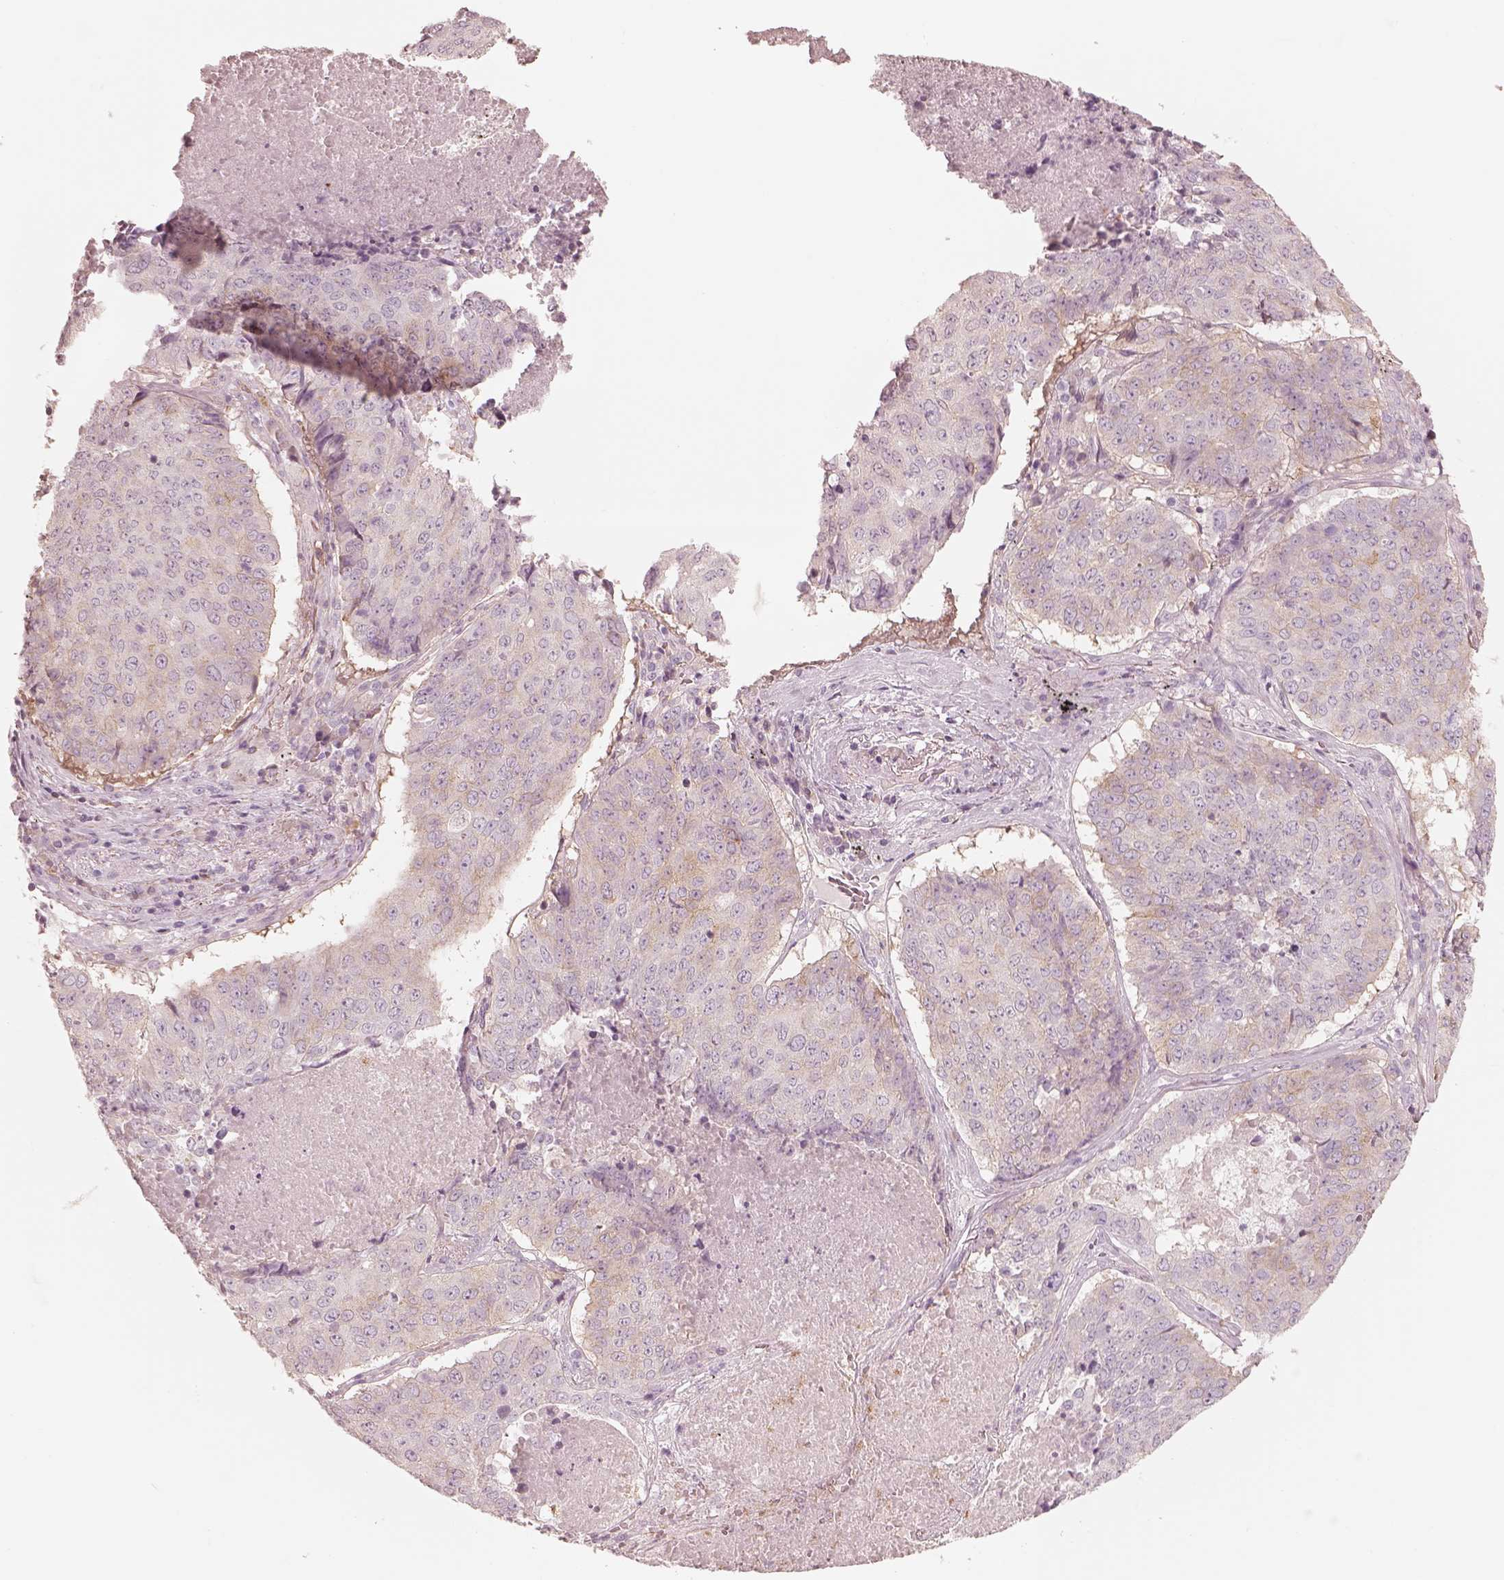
{"staining": {"intensity": "weak", "quantity": "<25%", "location": "cytoplasmic/membranous"}, "tissue": "lung cancer", "cell_type": "Tumor cells", "image_type": "cancer", "snomed": [{"axis": "morphology", "description": "Normal tissue, NOS"}, {"axis": "morphology", "description": "Squamous cell carcinoma, NOS"}, {"axis": "topography", "description": "Bronchus"}, {"axis": "topography", "description": "Lung"}], "caption": "High power microscopy image of an immunohistochemistry micrograph of lung cancer (squamous cell carcinoma), revealing no significant positivity in tumor cells.", "gene": "GPRIN1", "patient": {"sex": "male", "age": 64}}